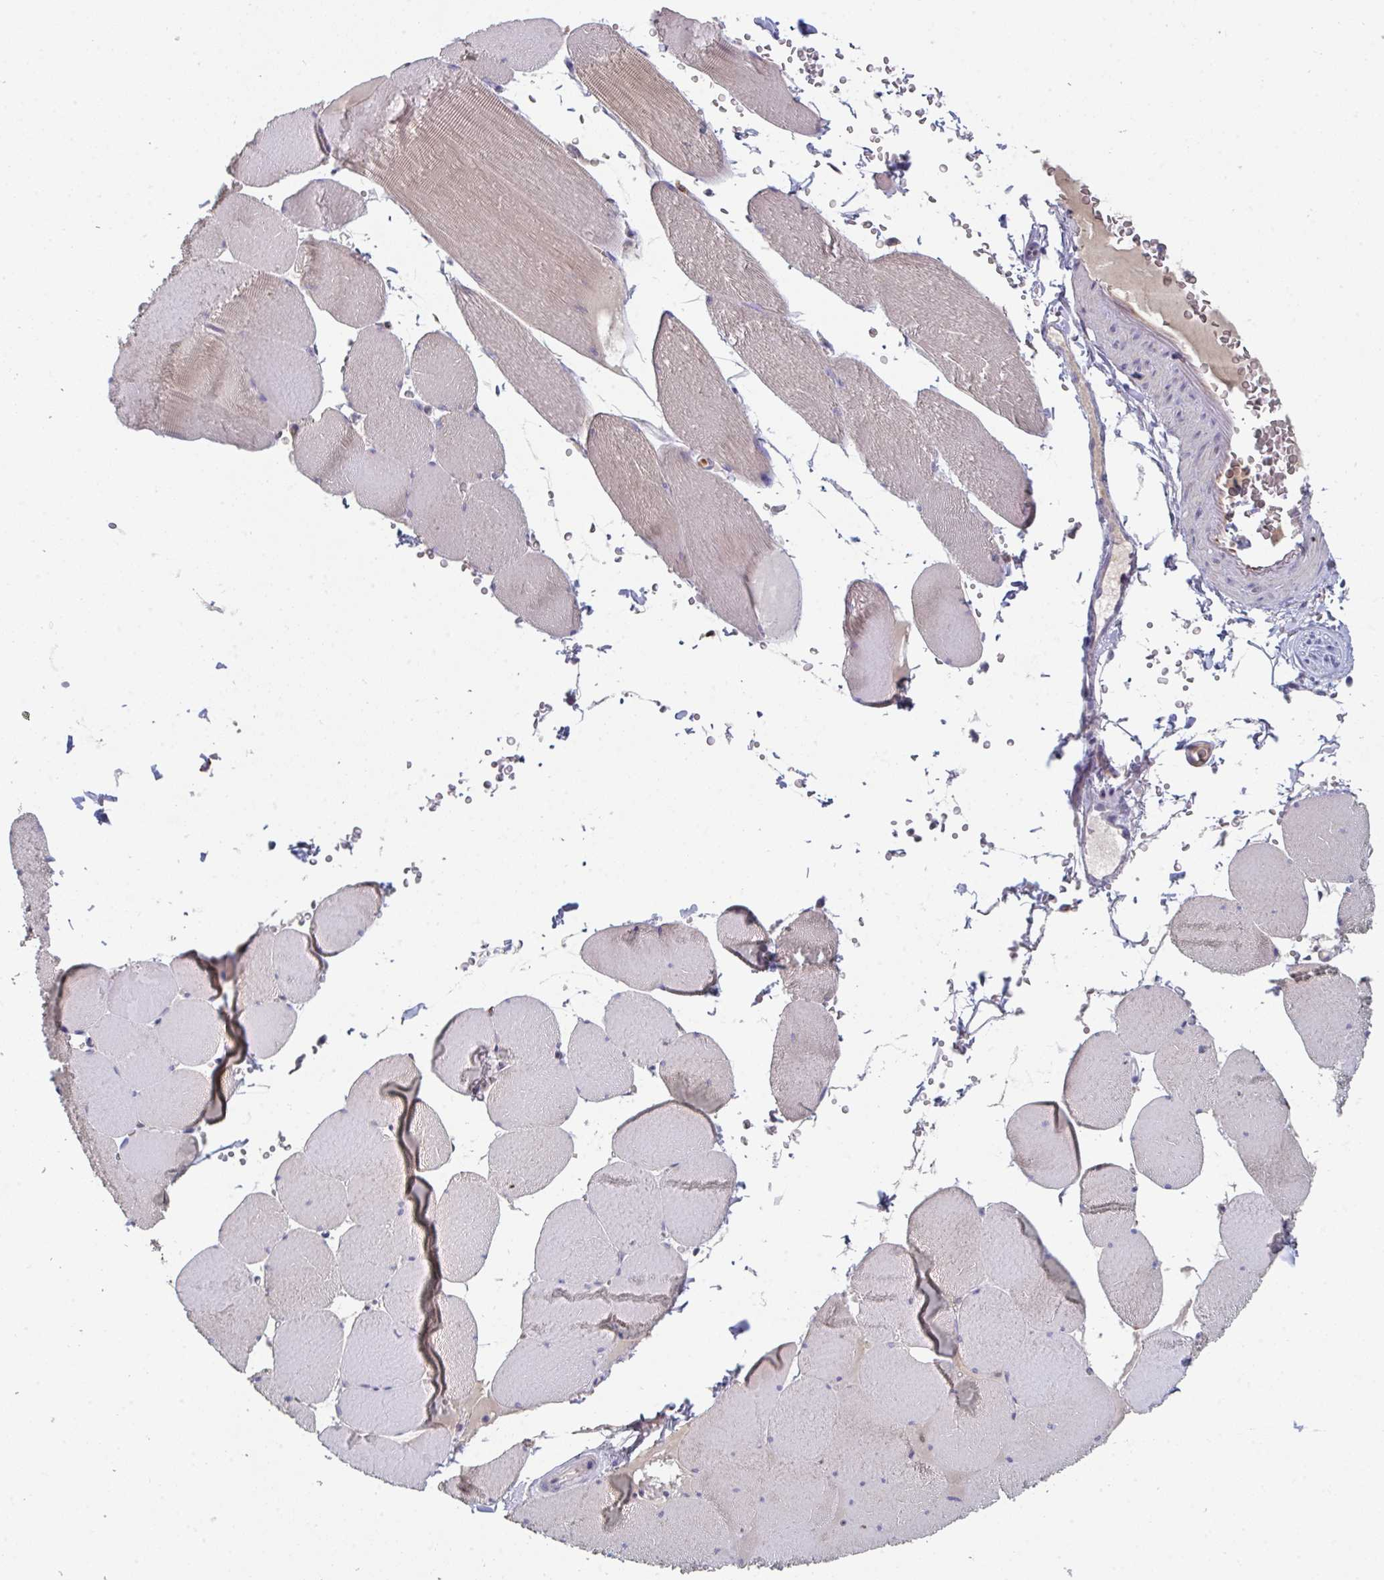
{"staining": {"intensity": "weak", "quantity": "<25%", "location": "cytoplasmic/membranous"}, "tissue": "skeletal muscle", "cell_type": "Myocytes", "image_type": "normal", "snomed": [{"axis": "morphology", "description": "Normal tissue, NOS"}, {"axis": "topography", "description": "Skeletal muscle"}, {"axis": "topography", "description": "Head-Neck"}], "caption": "Myocytes show no significant protein positivity in normal skeletal muscle. Brightfield microscopy of immunohistochemistry (IHC) stained with DAB (3,3'-diaminobenzidine) (brown) and hematoxylin (blue), captured at high magnification.", "gene": "HGFAC", "patient": {"sex": "male", "age": 66}}